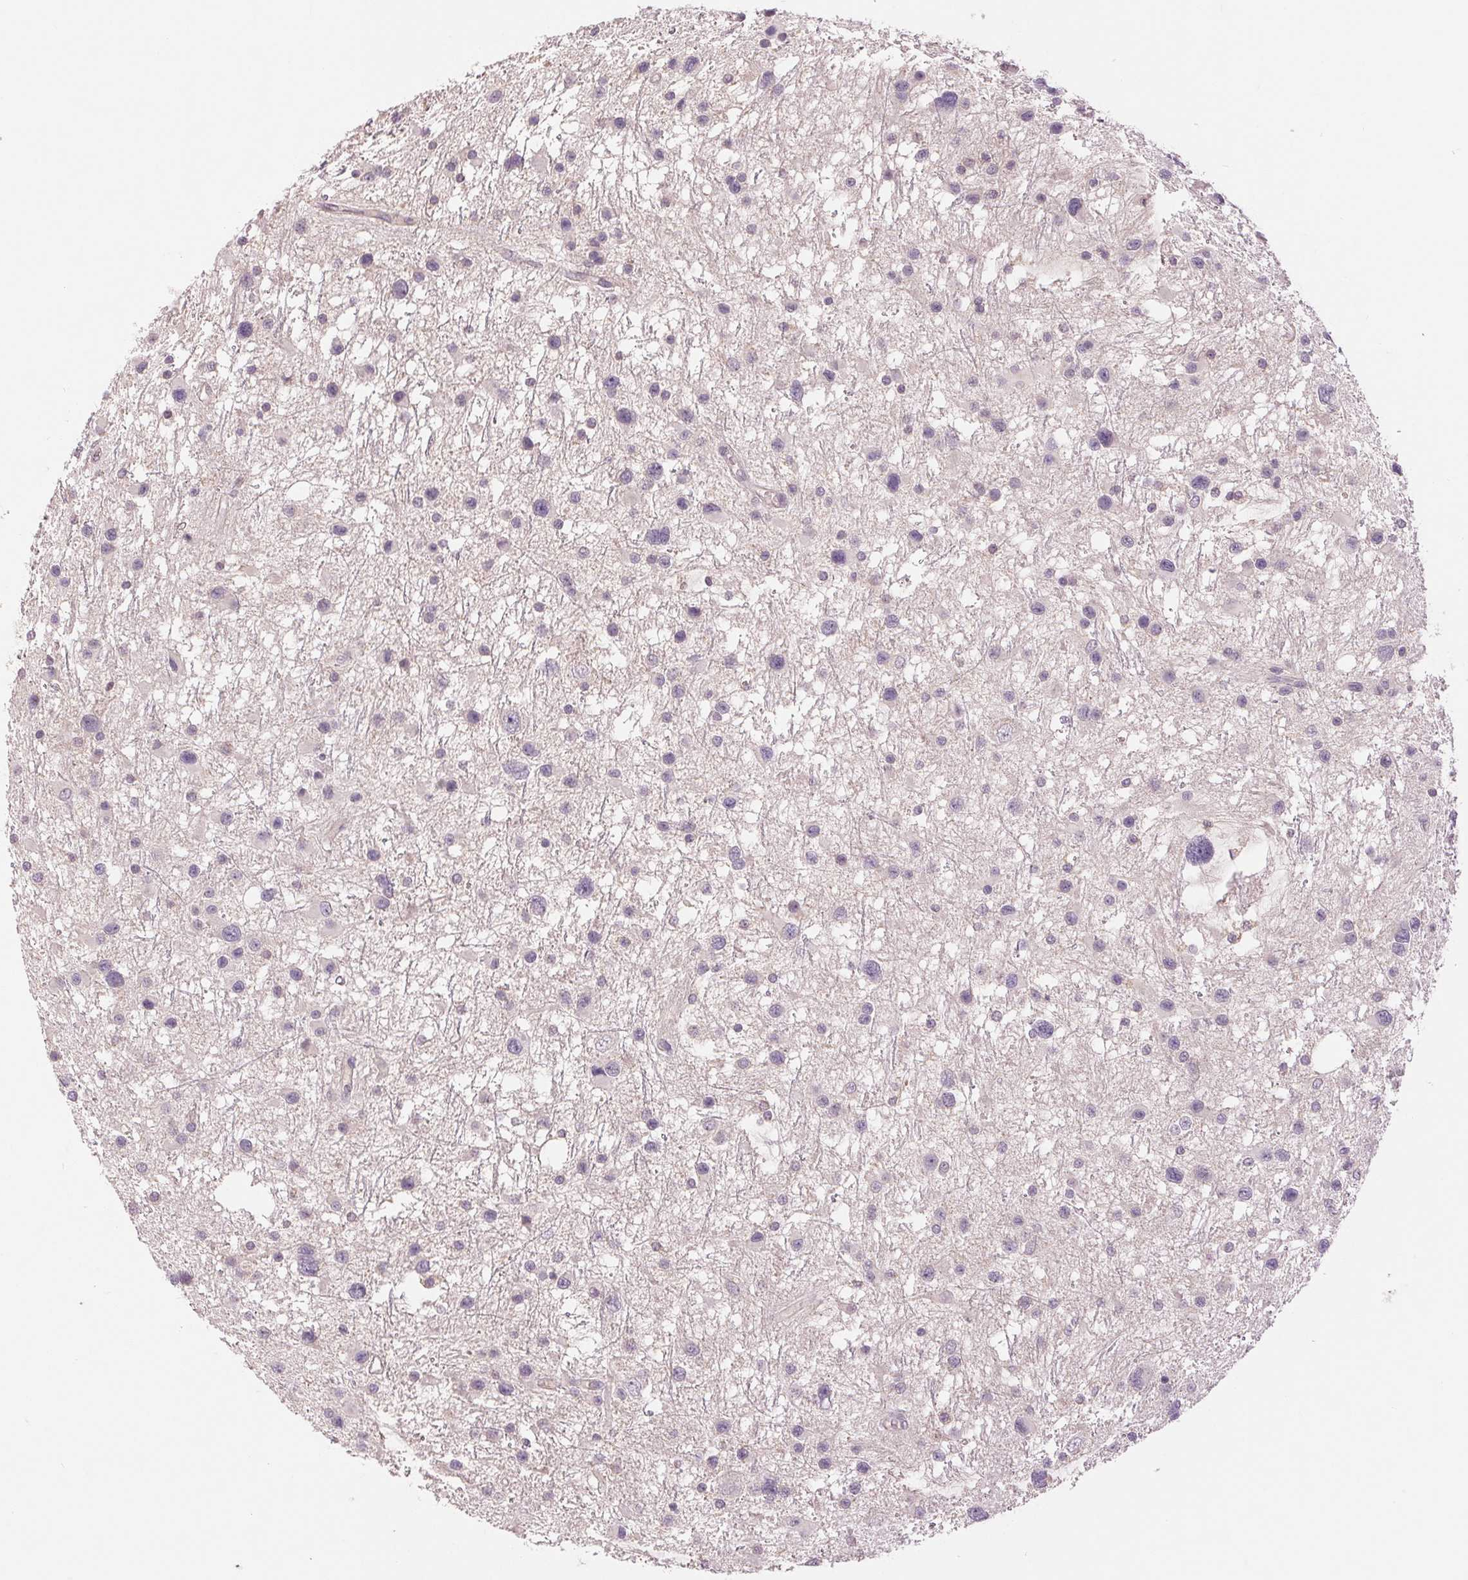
{"staining": {"intensity": "negative", "quantity": "none", "location": "none"}, "tissue": "glioma", "cell_type": "Tumor cells", "image_type": "cancer", "snomed": [{"axis": "morphology", "description": "Glioma, malignant, Low grade"}, {"axis": "topography", "description": "Brain"}], "caption": "High power microscopy photomicrograph of an immunohistochemistry photomicrograph of malignant glioma (low-grade), revealing no significant positivity in tumor cells. (DAB (3,3'-diaminobenzidine) immunohistochemistry, high magnification).", "gene": "FXYD4", "patient": {"sex": "female", "age": 32}}